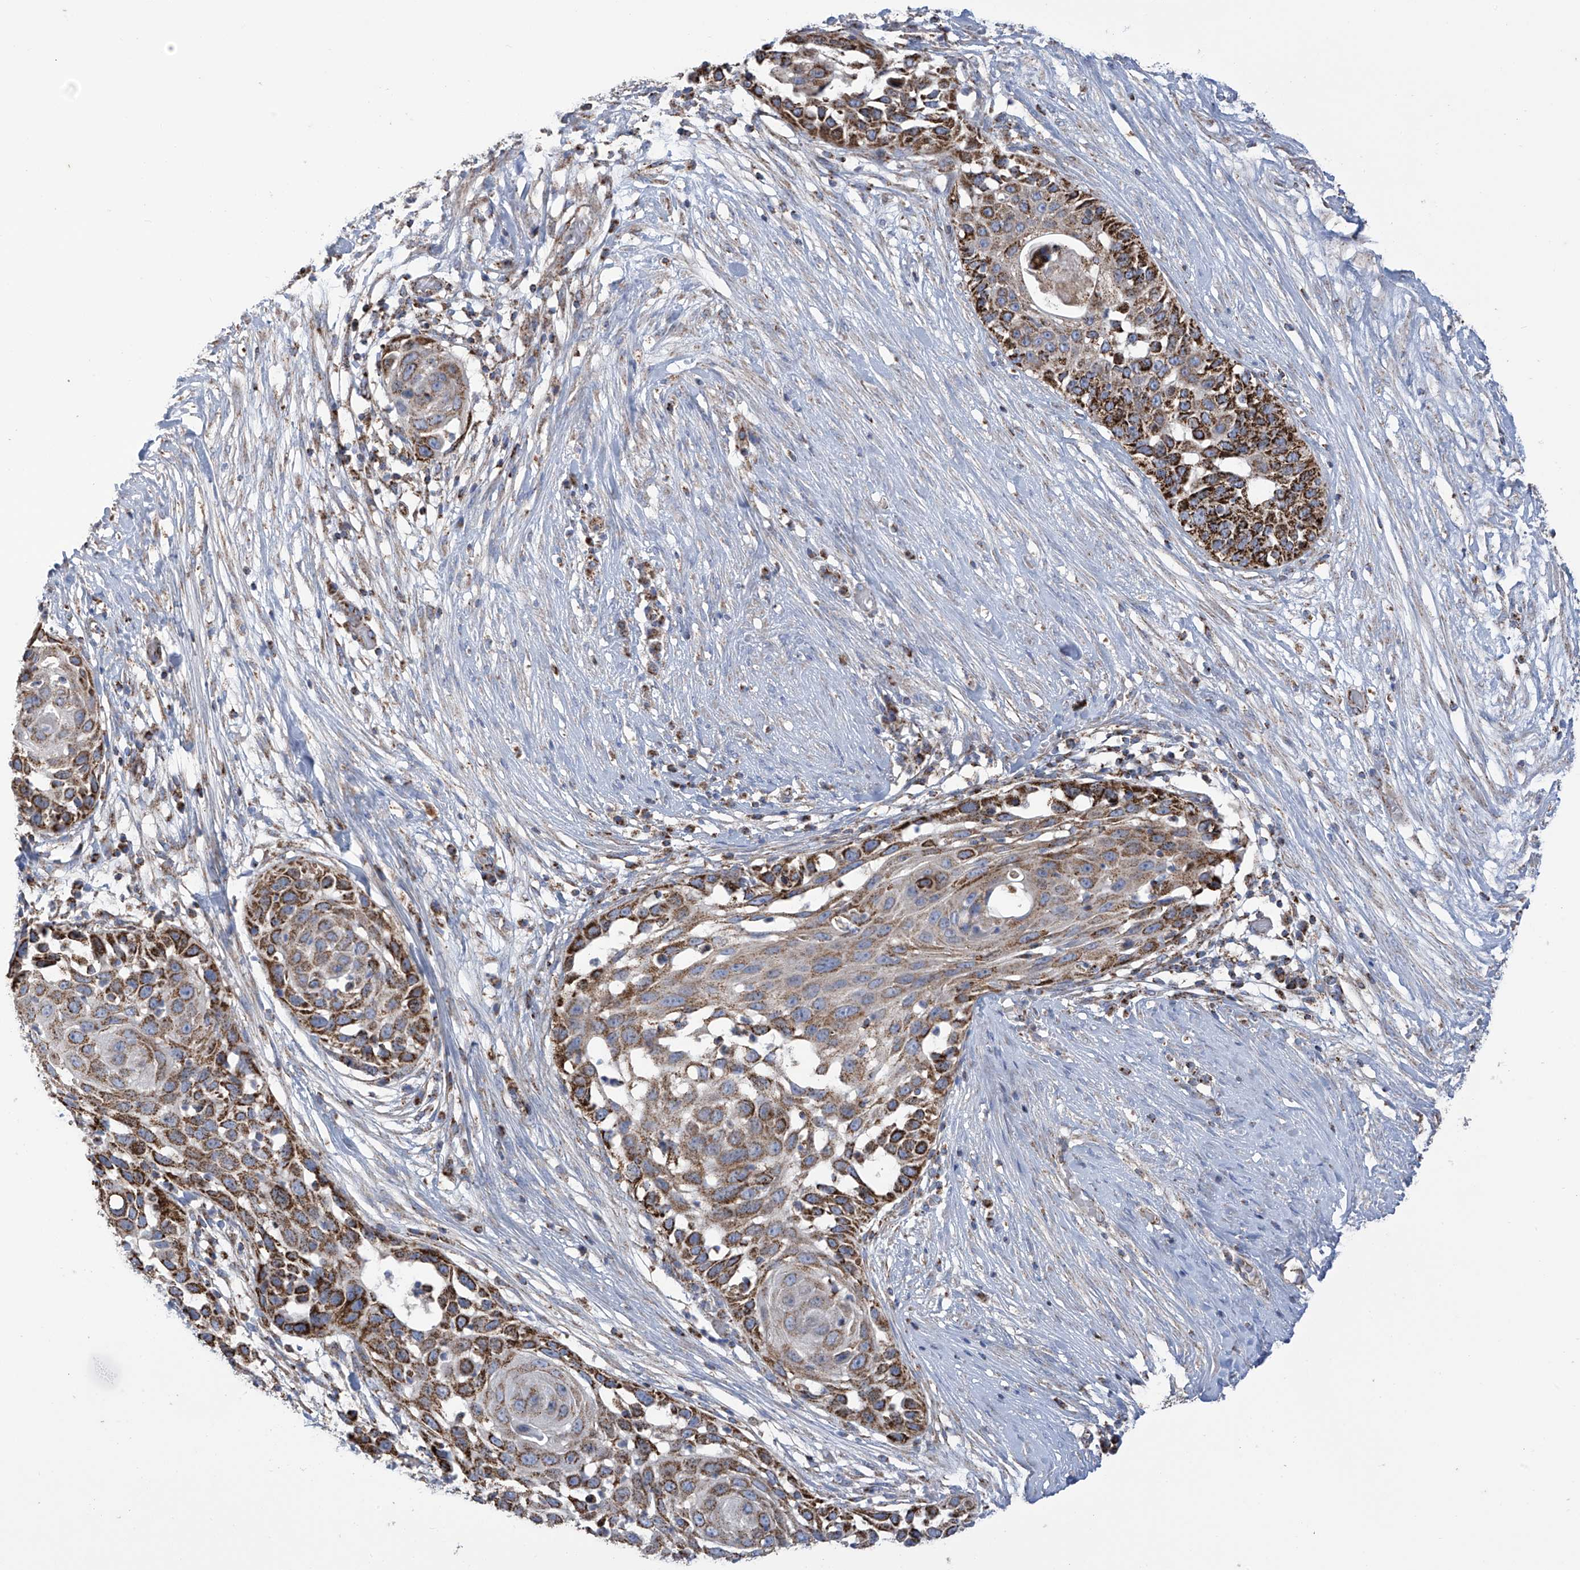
{"staining": {"intensity": "strong", "quantity": ">75%", "location": "cytoplasmic/membranous"}, "tissue": "skin cancer", "cell_type": "Tumor cells", "image_type": "cancer", "snomed": [{"axis": "morphology", "description": "Squamous cell carcinoma, NOS"}, {"axis": "topography", "description": "Skin"}], "caption": "Strong cytoplasmic/membranous positivity is identified in approximately >75% of tumor cells in skin cancer (squamous cell carcinoma).", "gene": "PNPT1", "patient": {"sex": "female", "age": 44}}